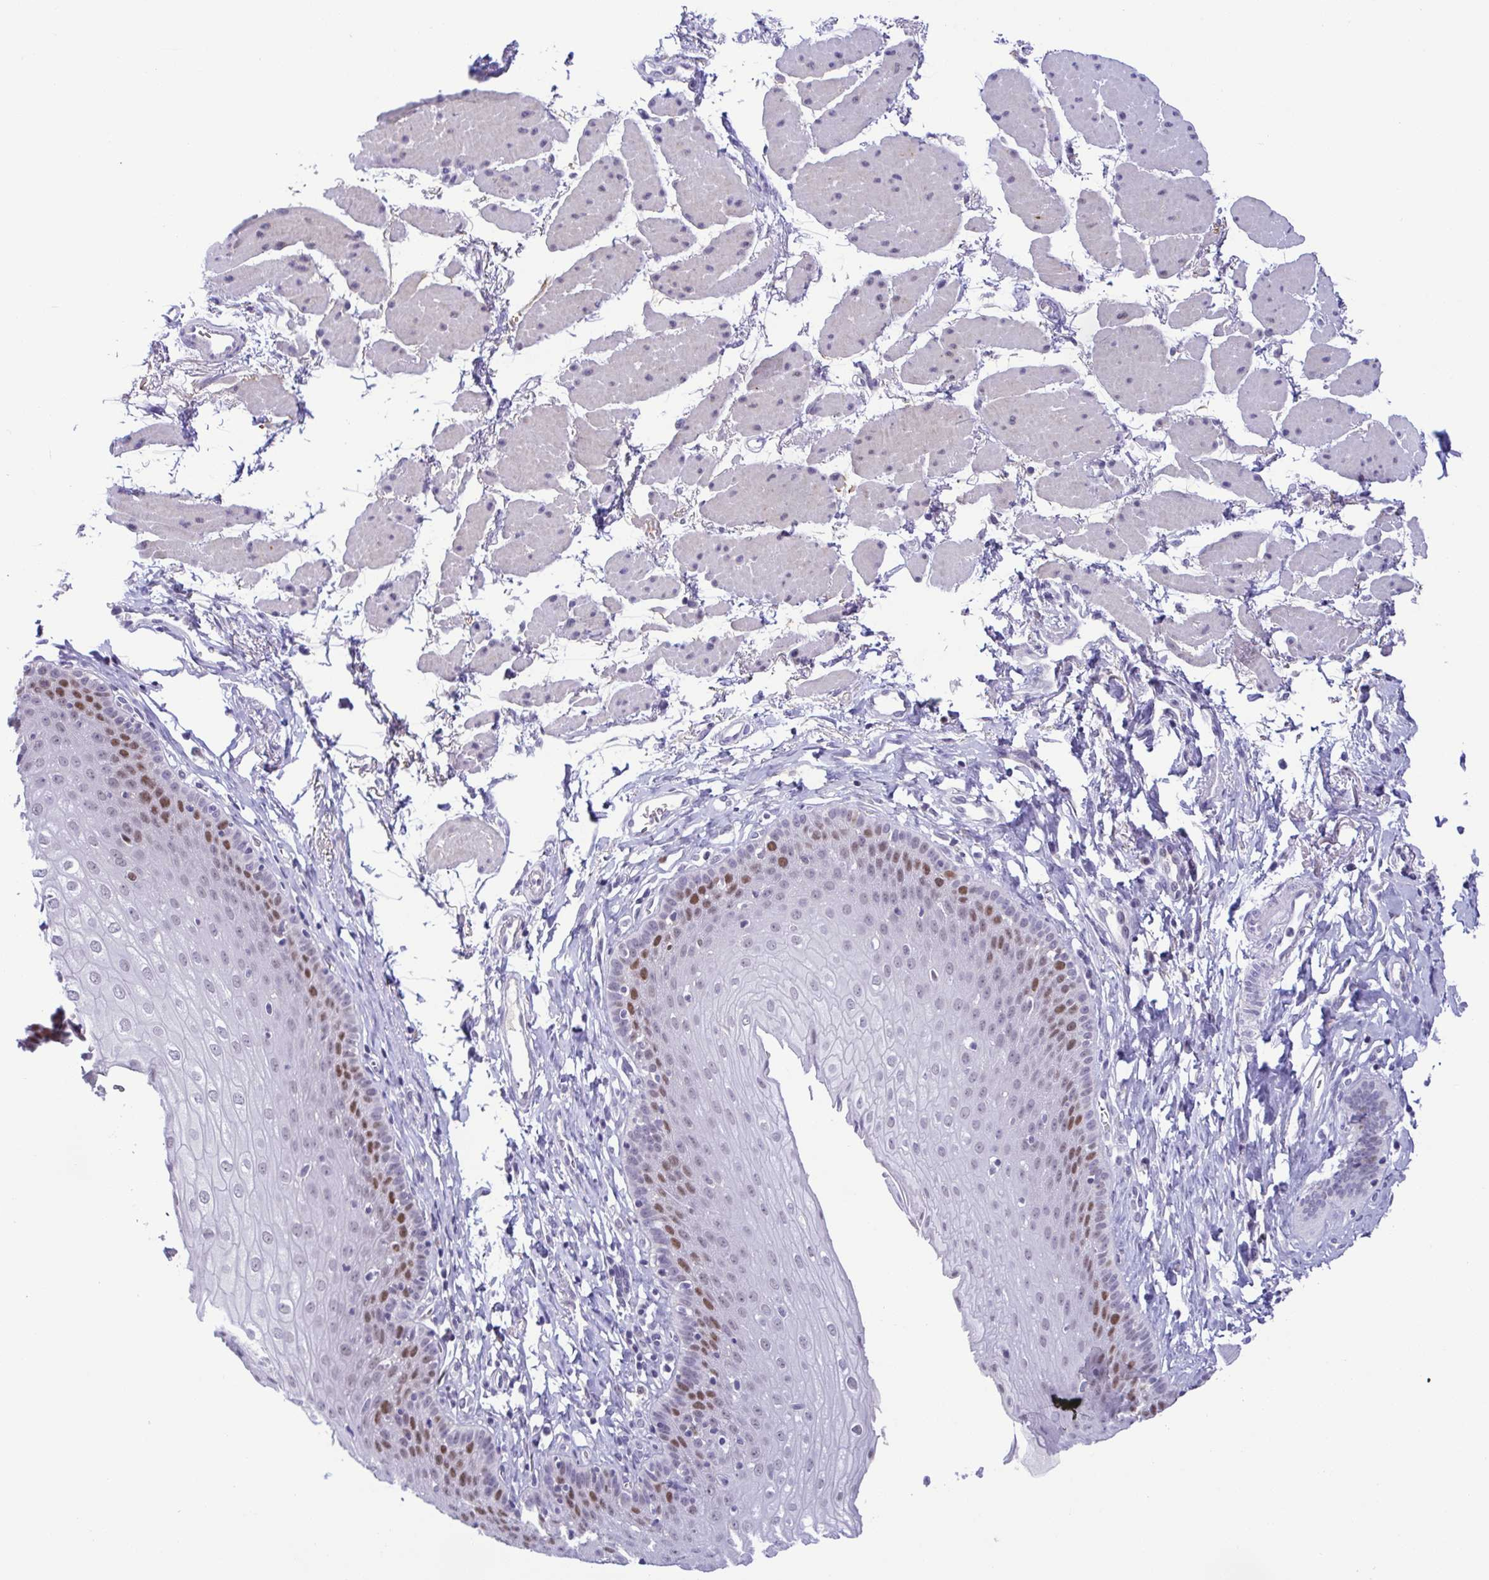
{"staining": {"intensity": "moderate", "quantity": "<25%", "location": "nuclear"}, "tissue": "esophagus", "cell_type": "Squamous epithelial cells", "image_type": "normal", "snomed": [{"axis": "morphology", "description": "Normal tissue, NOS"}, {"axis": "topography", "description": "Esophagus"}], "caption": "Benign esophagus exhibits moderate nuclear positivity in about <25% of squamous epithelial cells The staining is performed using DAB (3,3'-diaminobenzidine) brown chromogen to label protein expression. The nuclei are counter-stained blue using hematoxylin..", "gene": "TIPIN", "patient": {"sex": "female", "age": 81}}